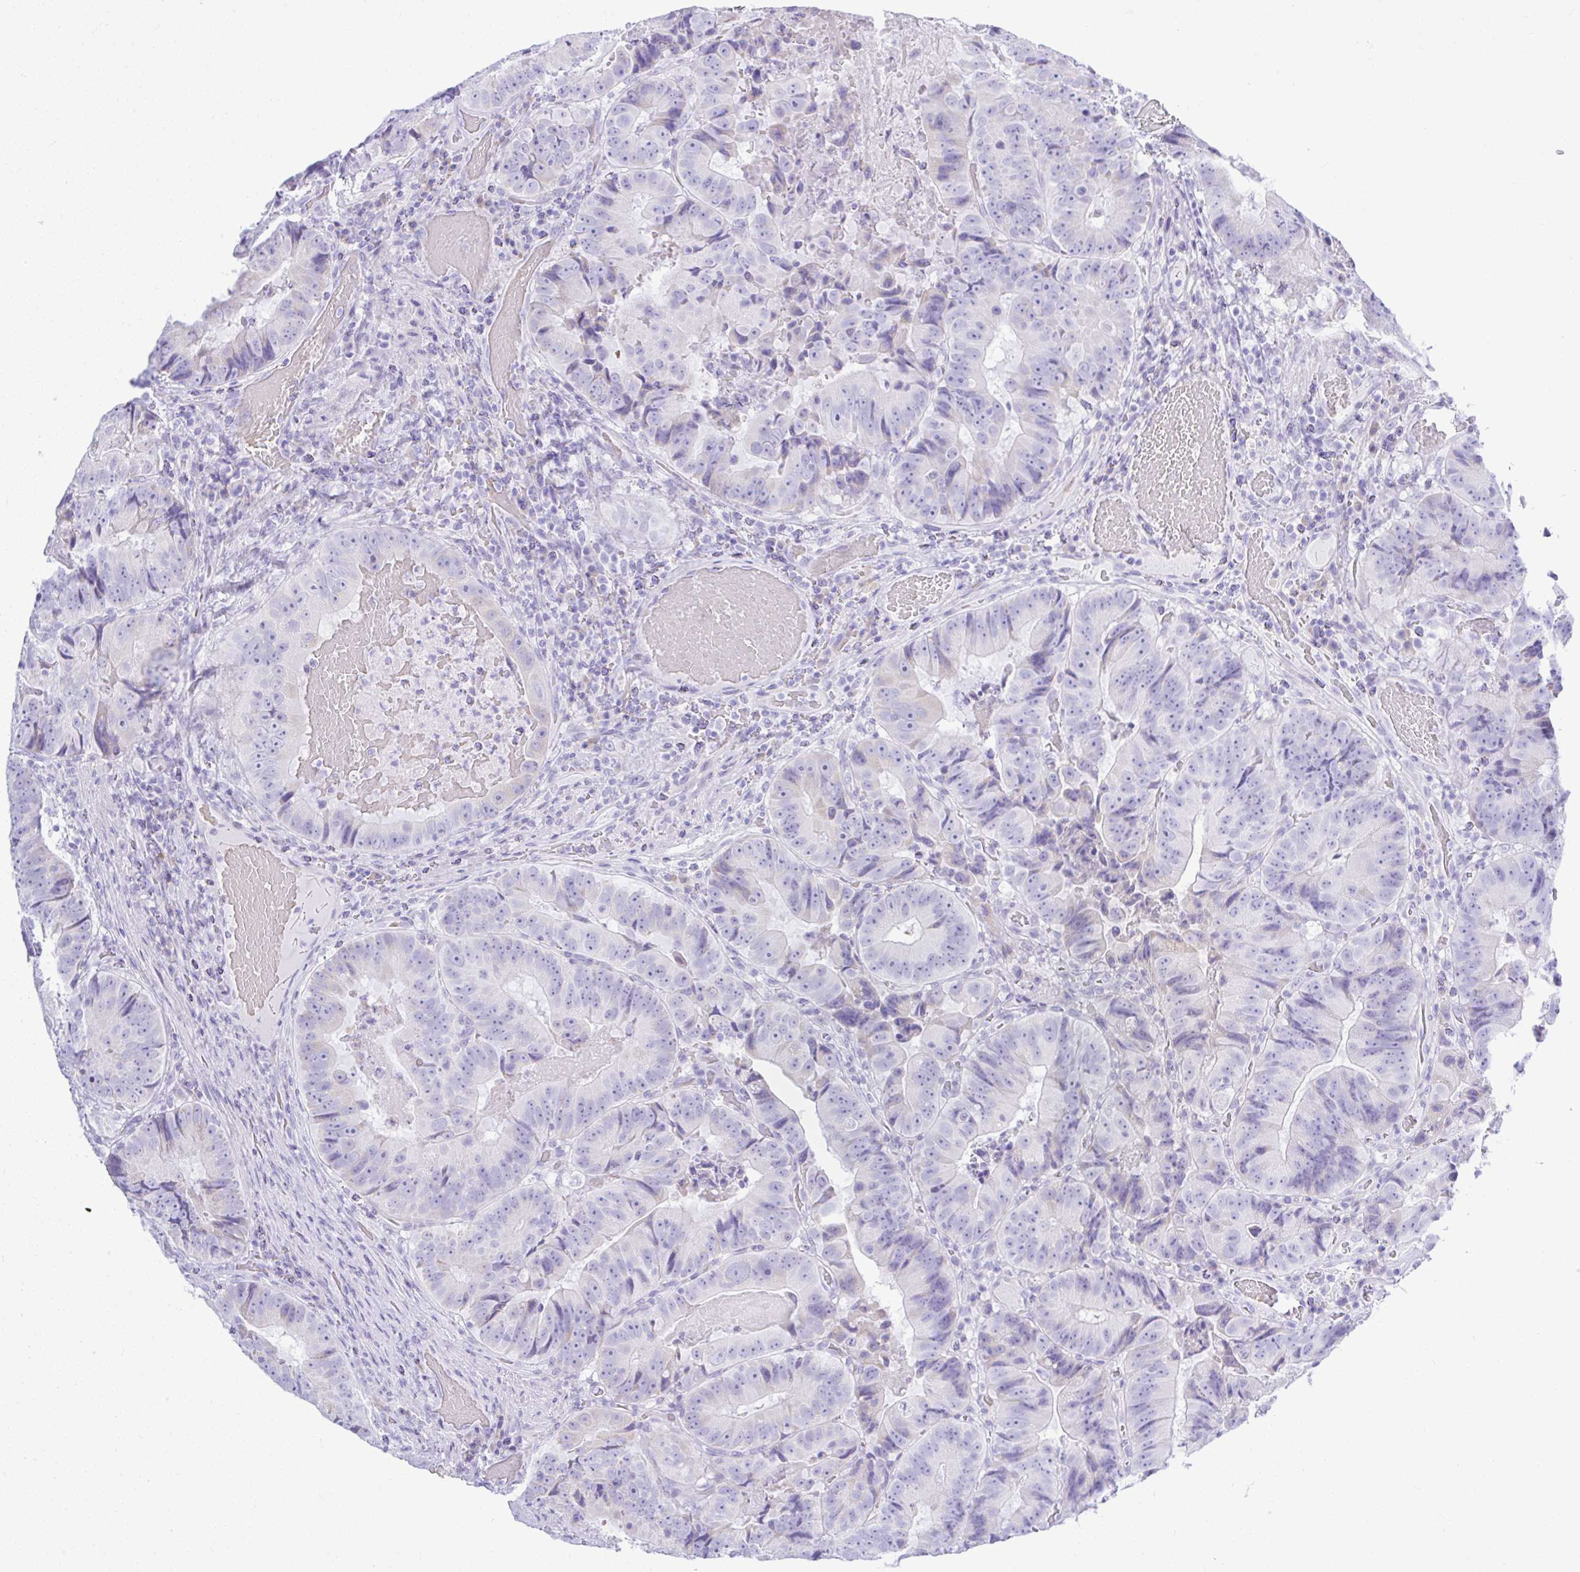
{"staining": {"intensity": "negative", "quantity": "none", "location": "none"}, "tissue": "colorectal cancer", "cell_type": "Tumor cells", "image_type": "cancer", "snomed": [{"axis": "morphology", "description": "Adenocarcinoma, NOS"}, {"axis": "topography", "description": "Colon"}], "caption": "This is a histopathology image of immunohistochemistry (IHC) staining of colorectal cancer, which shows no staining in tumor cells.", "gene": "SEL1L2", "patient": {"sex": "female", "age": 86}}